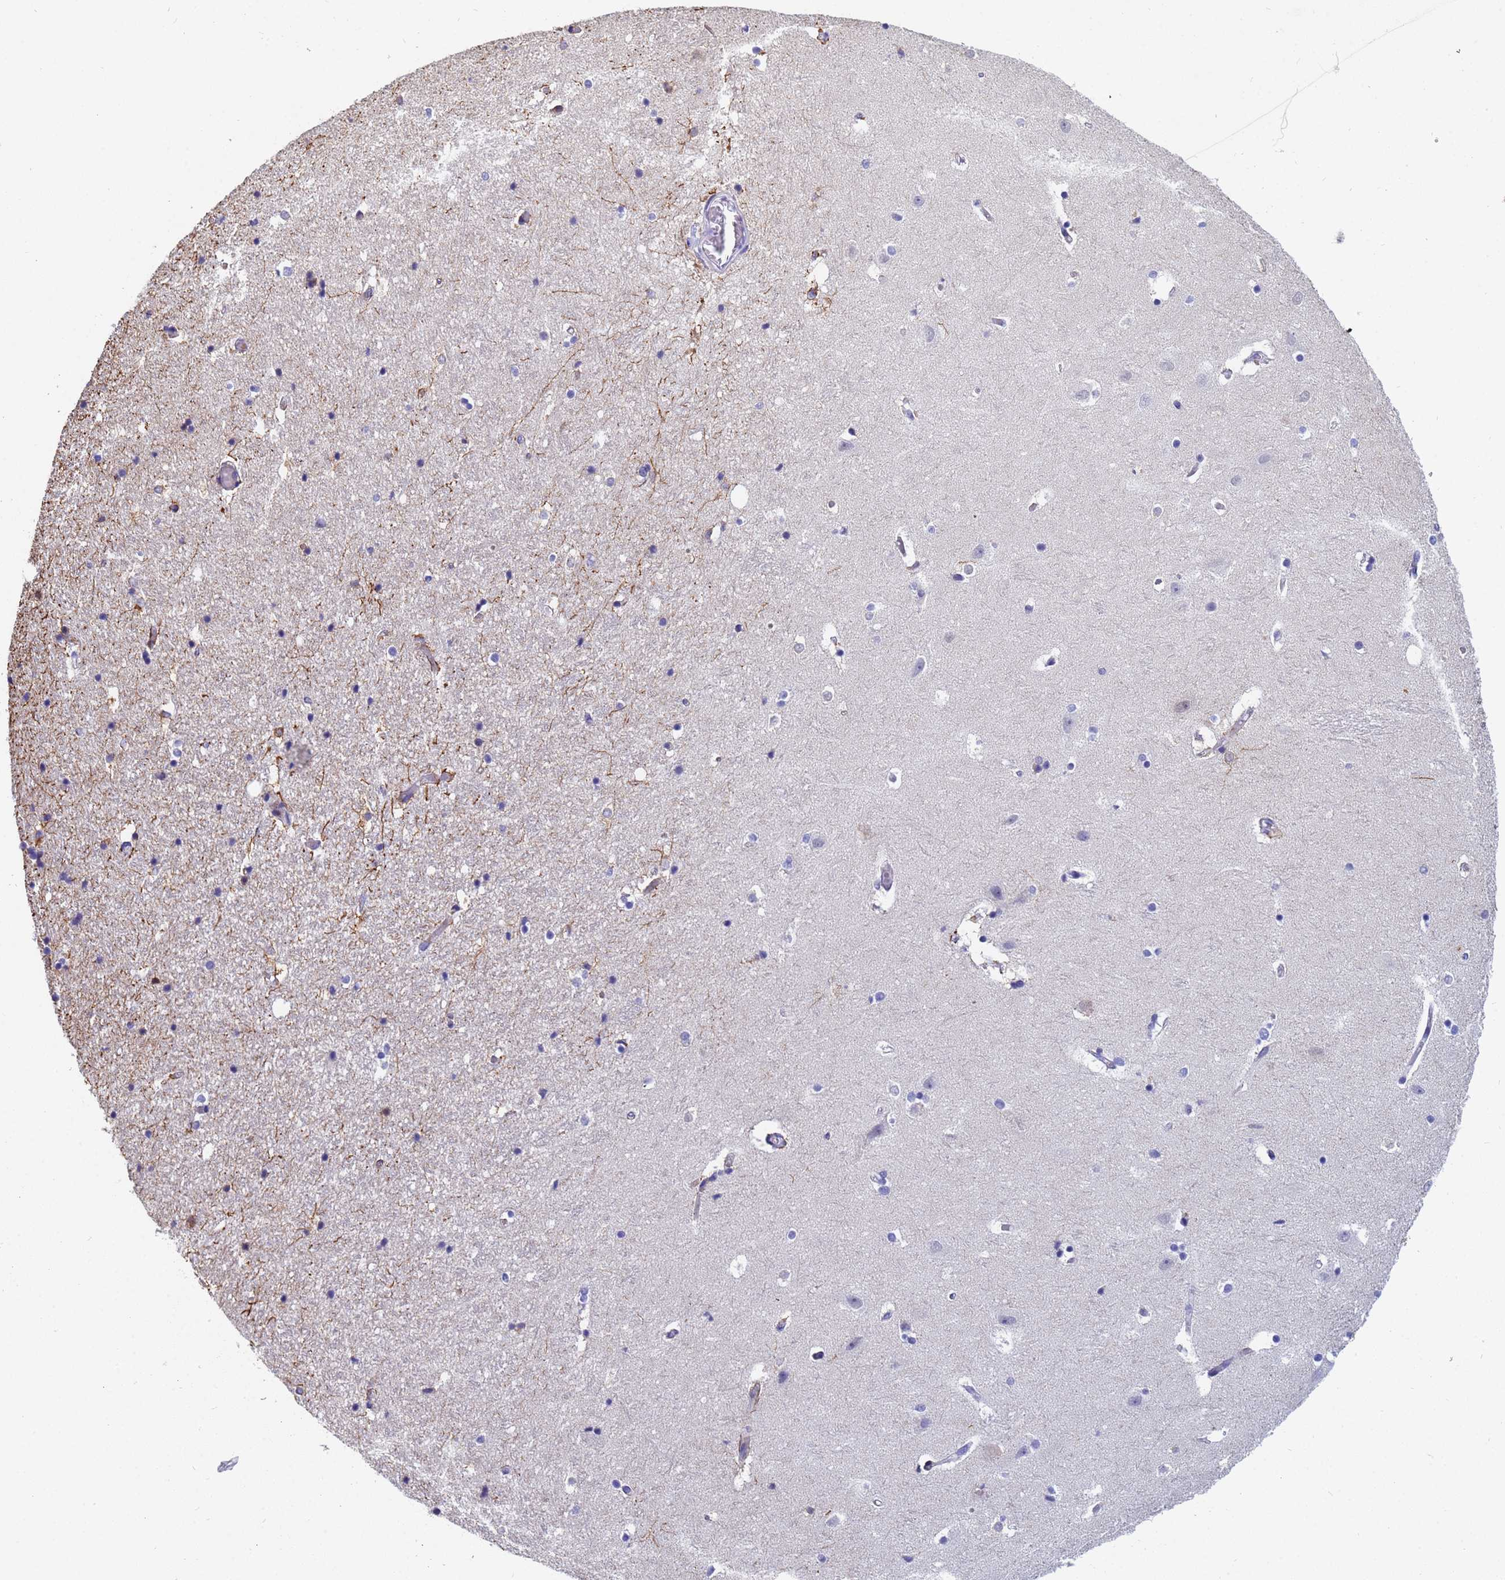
{"staining": {"intensity": "negative", "quantity": "none", "location": "none"}, "tissue": "hippocampus", "cell_type": "Glial cells", "image_type": "normal", "snomed": [{"axis": "morphology", "description": "Normal tissue, NOS"}, {"axis": "topography", "description": "Hippocampus"}], "caption": "Hippocampus stained for a protein using IHC shows no positivity glial cells.", "gene": "IHO1", "patient": {"sex": "female", "age": 52}}